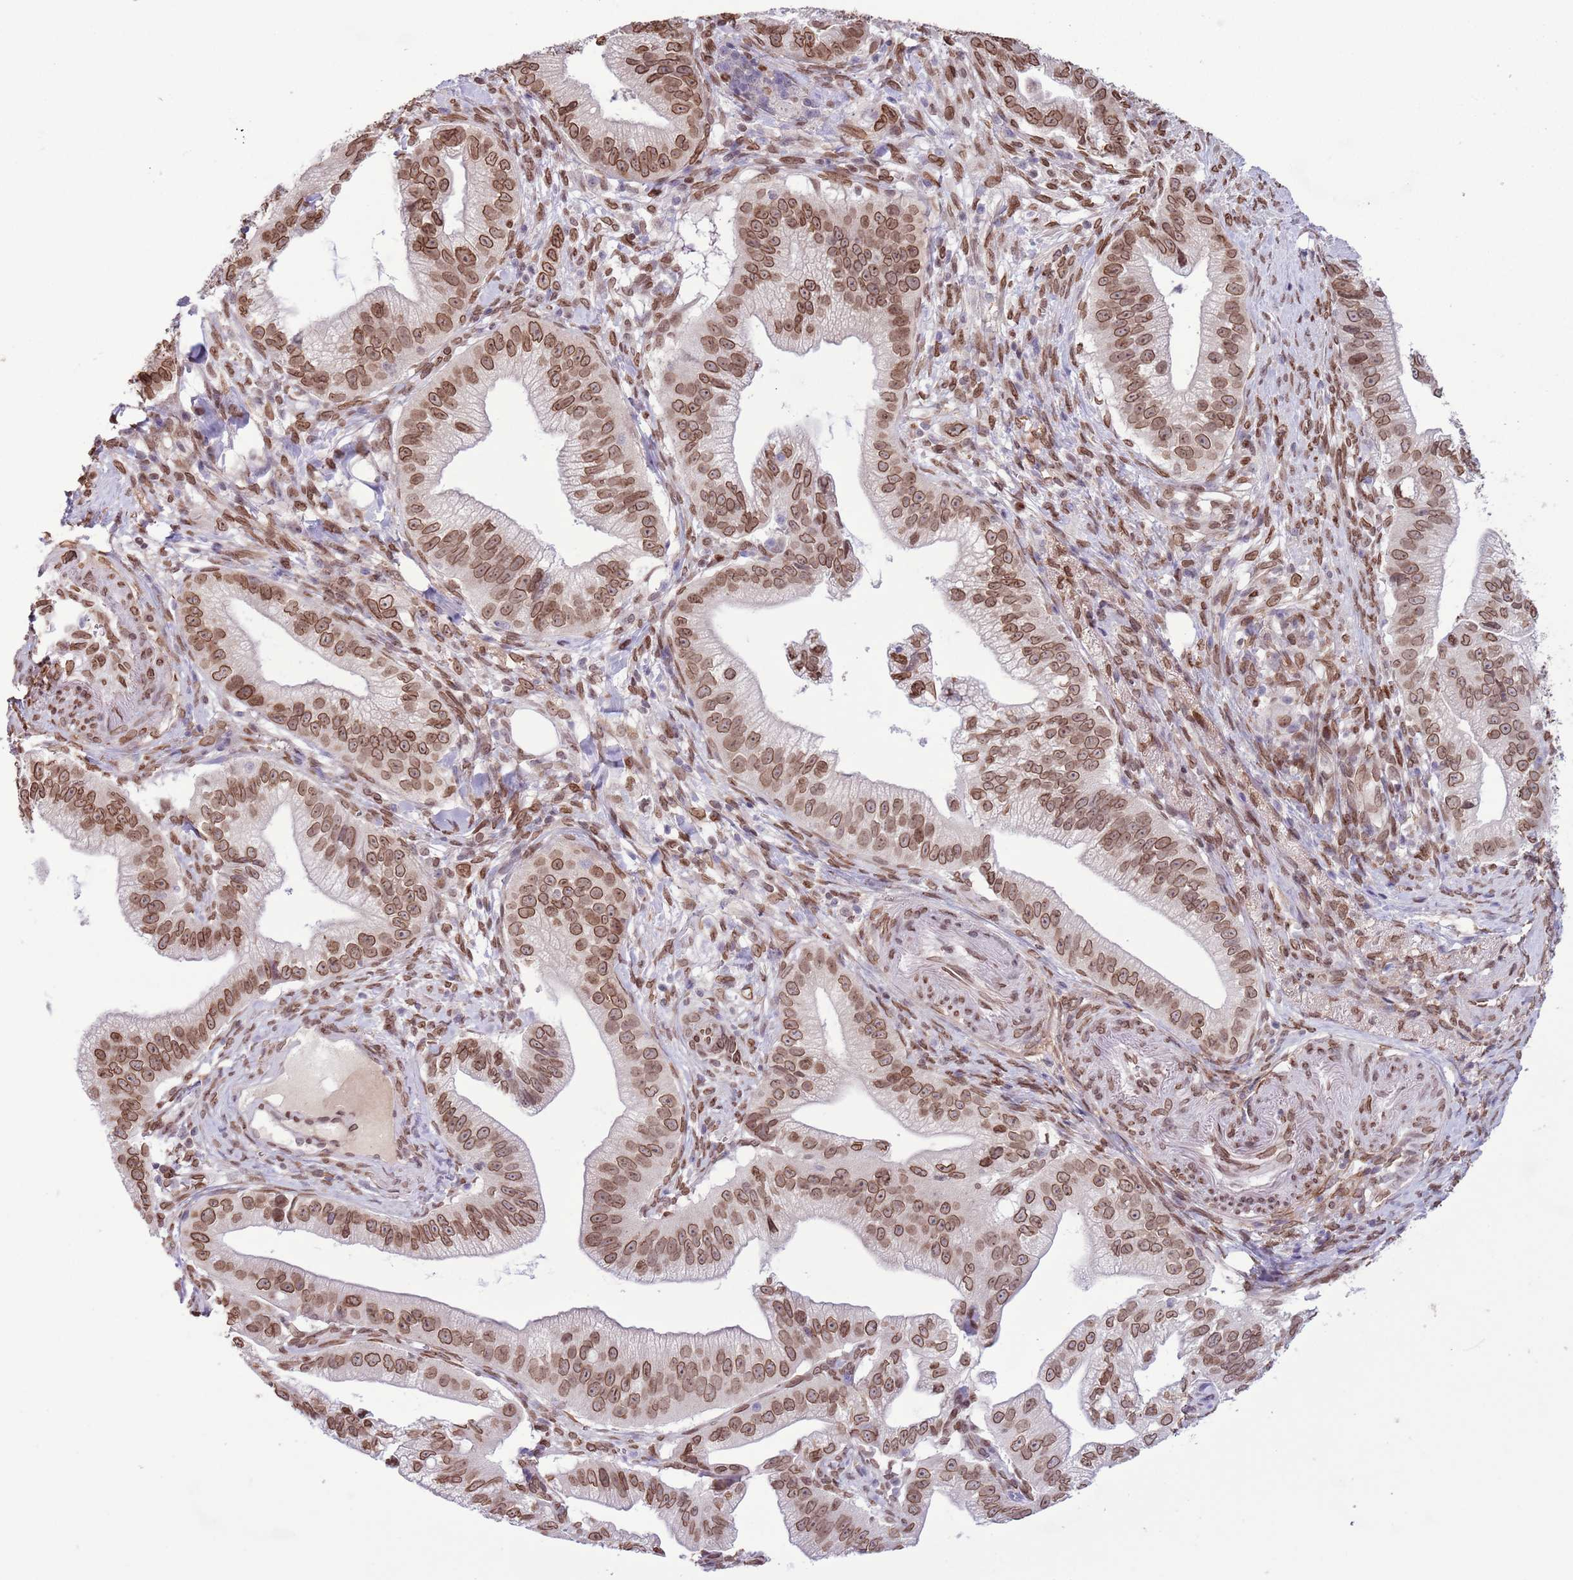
{"staining": {"intensity": "moderate", "quantity": ">75%", "location": "cytoplasmic/membranous,nuclear"}, "tissue": "pancreatic cancer", "cell_type": "Tumor cells", "image_type": "cancer", "snomed": [{"axis": "morphology", "description": "Adenocarcinoma, NOS"}, {"axis": "topography", "description": "Pancreas"}], "caption": "Adenocarcinoma (pancreatic) stained with IHC demonstrates moderate cytoplasmic/membranous and nuclear positivity in approximately >75% of tumor cells.", "gene": "ZGLP1", "patient": {"sex": "male", "age": 70}}